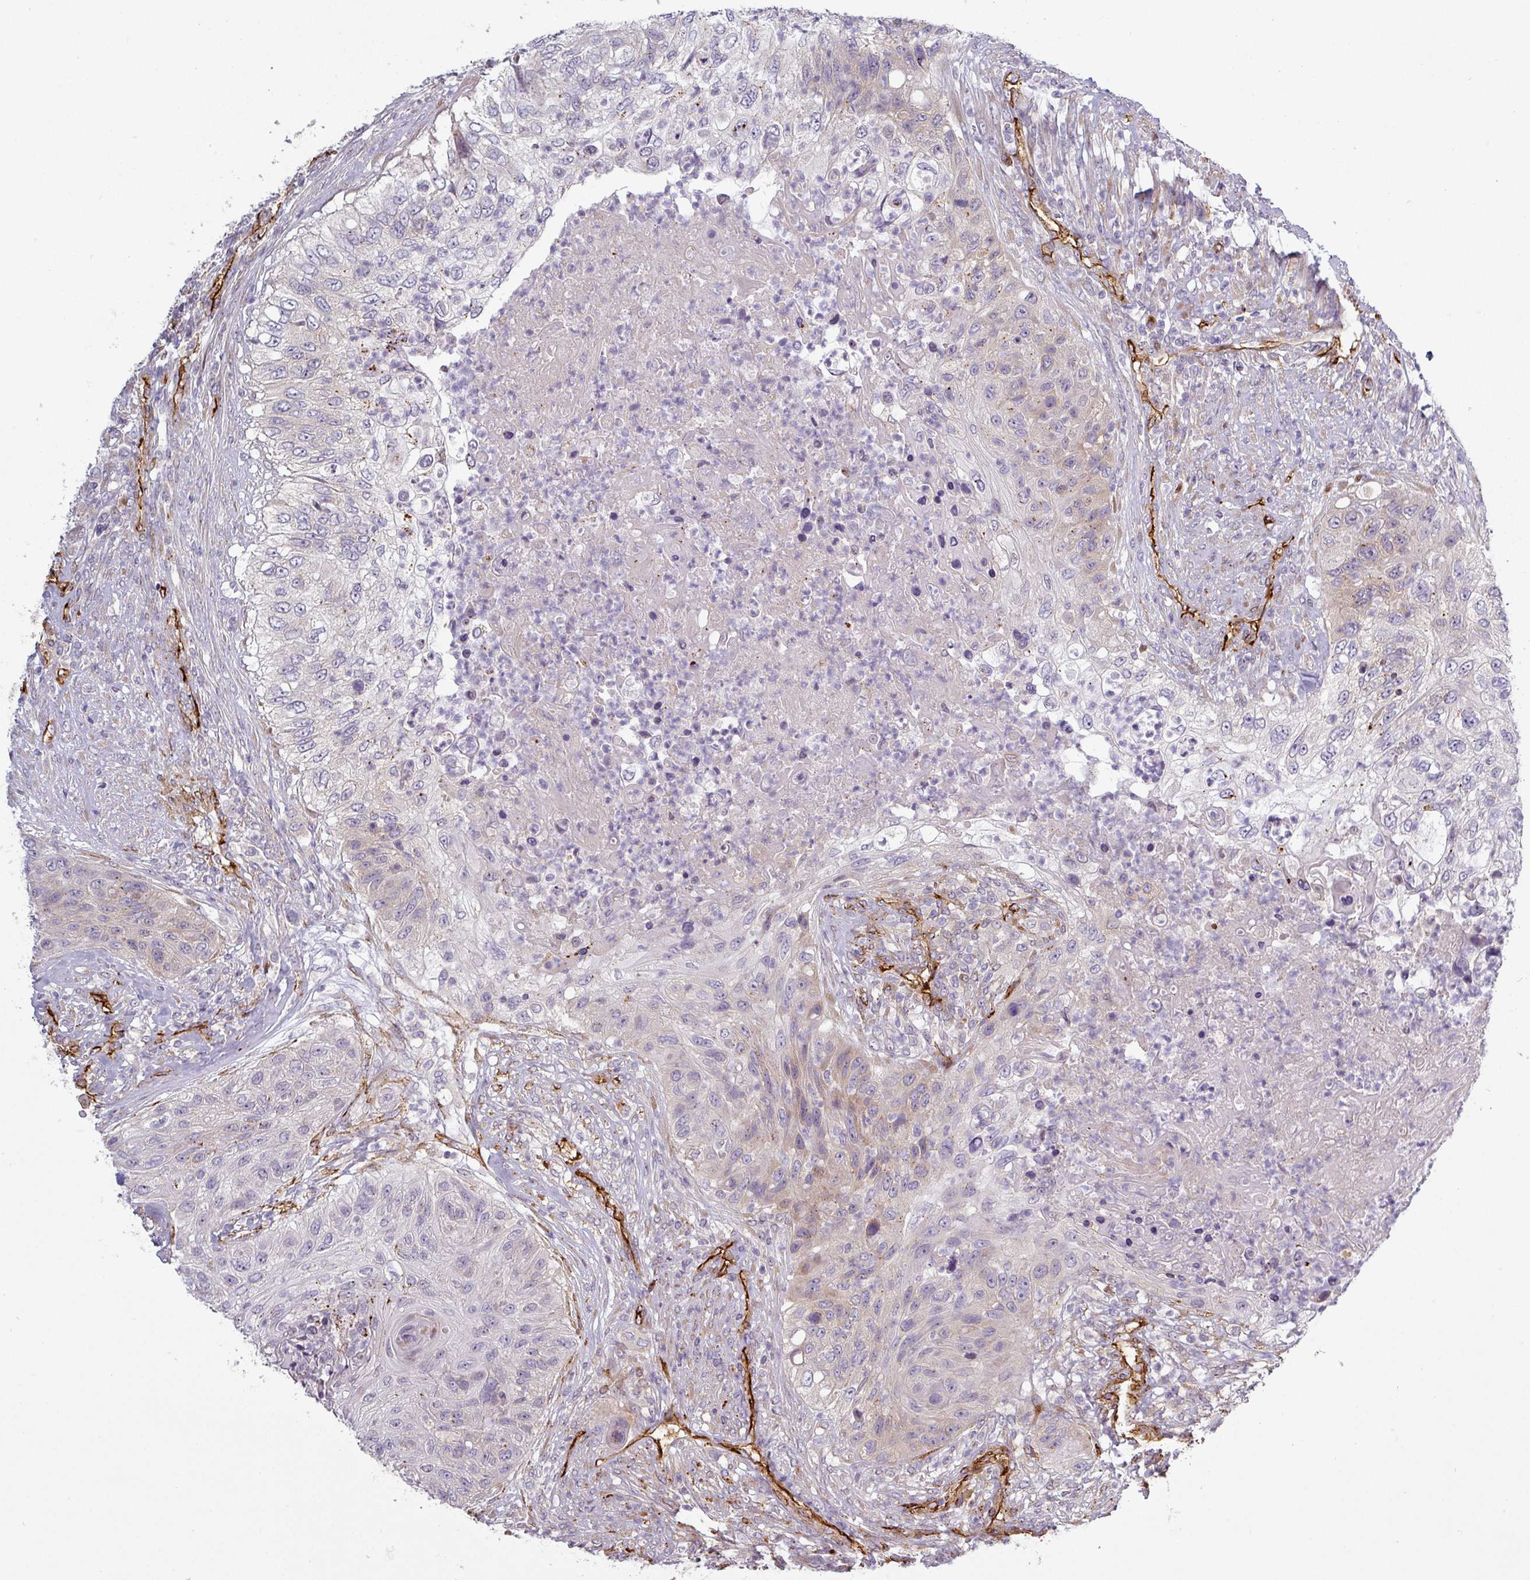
{"staining": {"intensity": "negative", "quantity": "none", "location": "none"}, "tissue": "urothelial cancer", "cell_type": "Tumor cells", "image_type": "cancer", "snomed": [{"axis": "morphology", "description": "Urothelial carcinoma, High grade"}, {"axis": "topography", "description": "Urinary bladder"}], "caption": "Tumor cells show no significant protein expression in urothelial carcinoma (high-grade). (DAB immunohistochemistry visualized using brightfield microscopy, high magnification).", "gene": "PRODH2", "patient": {"sex": "female", "age": 60}}